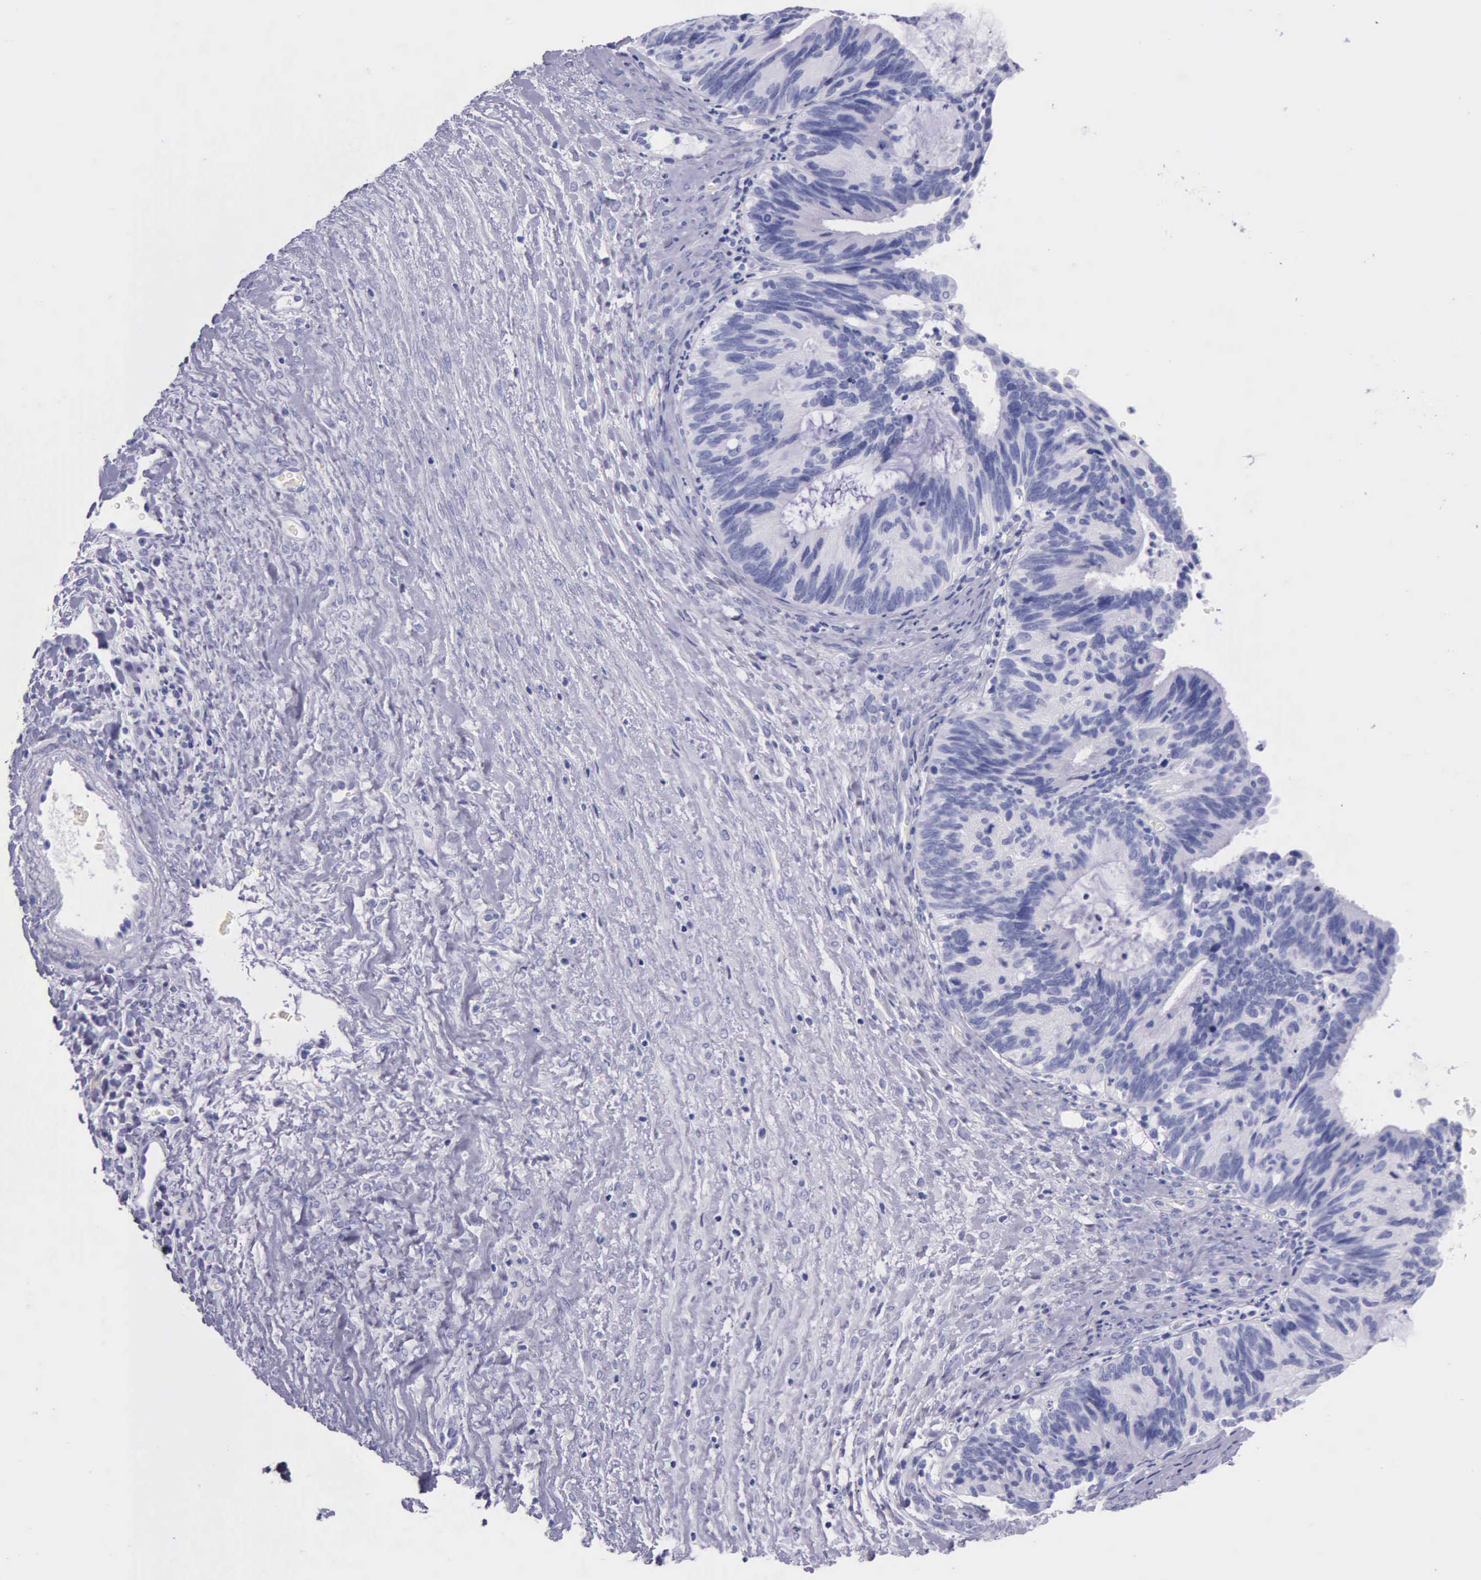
{"staining": {"intensity": "negative", "quantity": "none", "location": "none"}, "tissue": "ovarian cancer", "cell_type": "Tumor cells", "image_type": "cancer", "snomed": [{"axis": "morphology", "description": "Carcinoma, endometroid"}, {"axis": "topography", "description": "Ovary"}], "caption": "The micrograph displays no significant staining in tumor cells of endometroid carcinoma (ovarian).", "gene": "KLK3", "patient": {"sex": "female", "age": 52}}